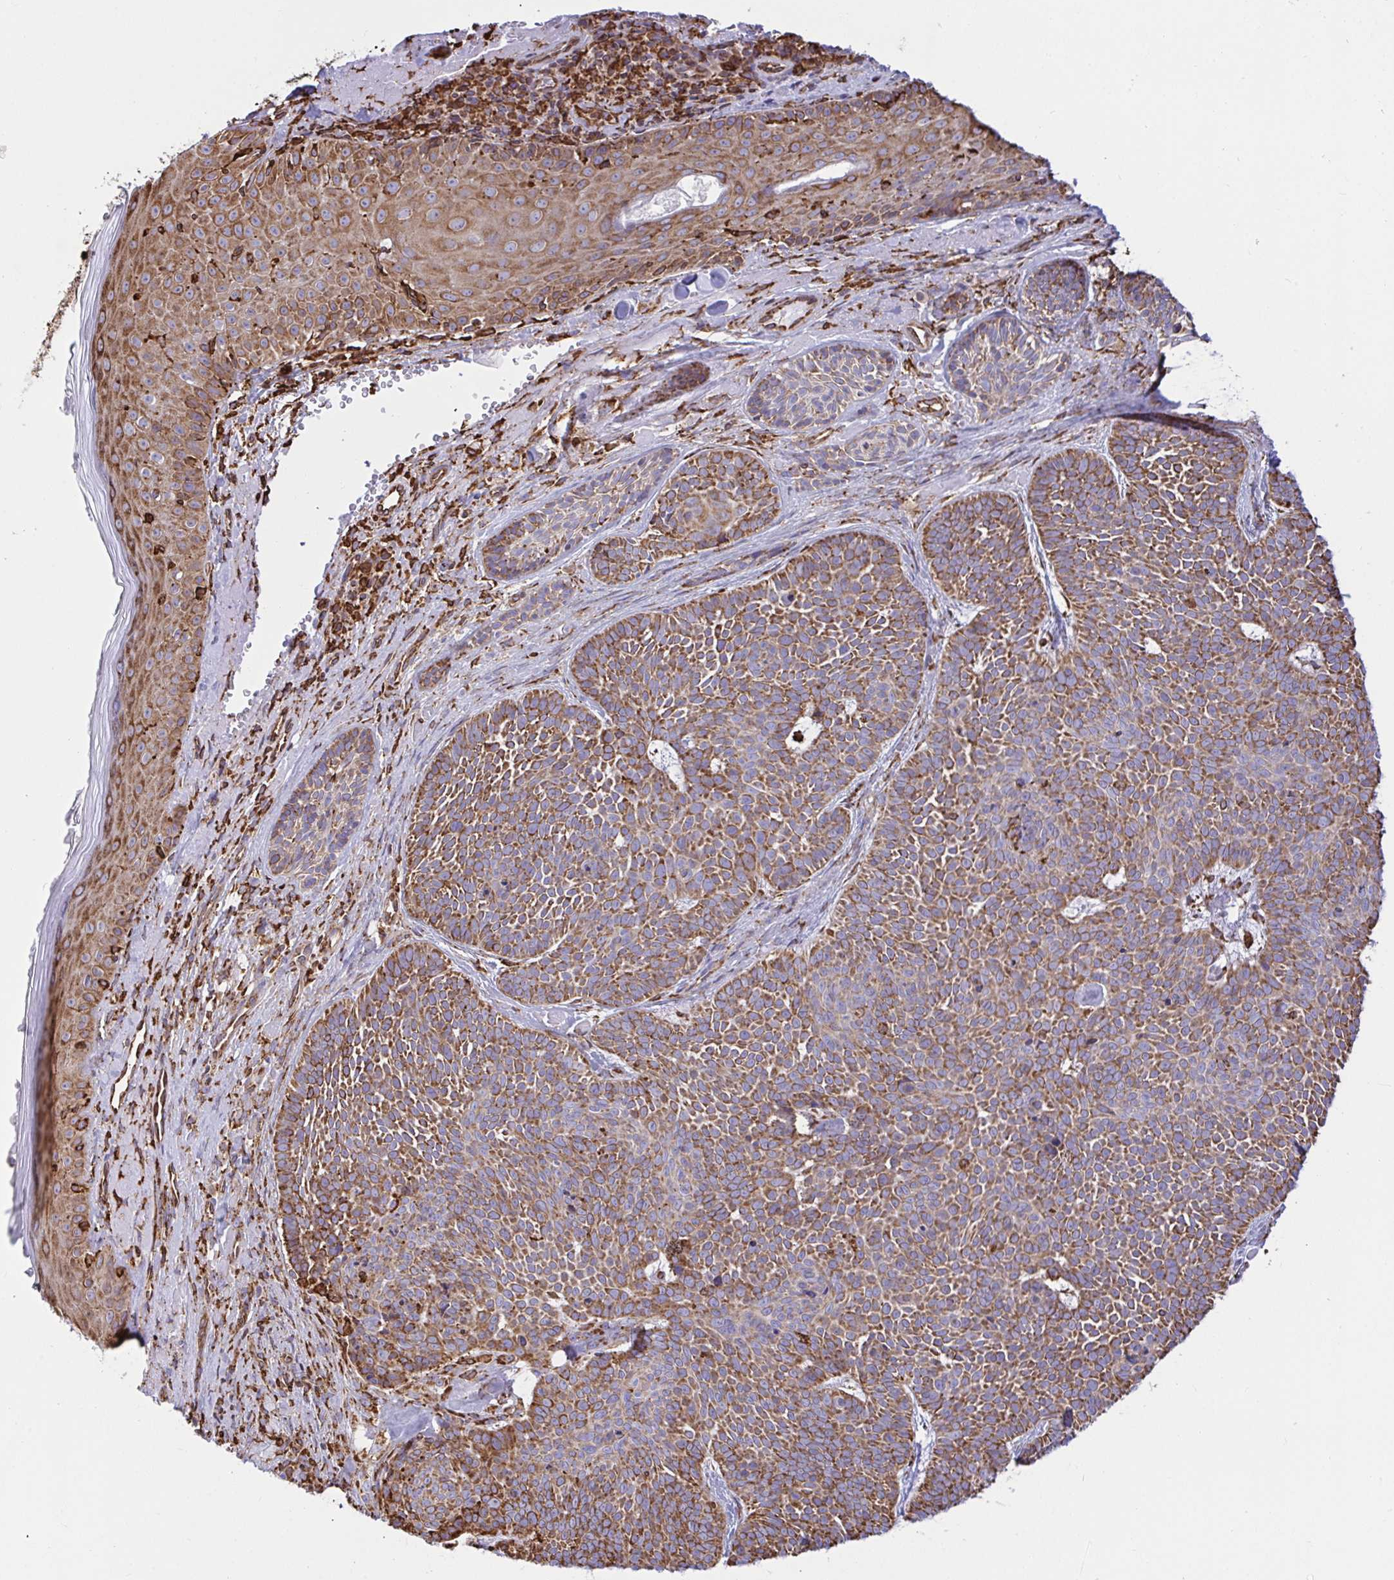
{"staining": {"intensity": "moderate", "quantity": ">75%", "location": "cytoplasmic/membranous"}, "tissue": "skin cancer", "cell_type": "Tumor cells", "image_type": "cancer", "snomed": [{"axis": "morphology", "description": "Basal cell carcinoma"}, {"axis": "topography", "description": "Skin"}], "caption": "Basal cell carcinoma (skin) stained with a protein marker reveals moderate staining in tumor cells.", "gene": "CLGN", "patient": {"sex": "male", "age": 81}}